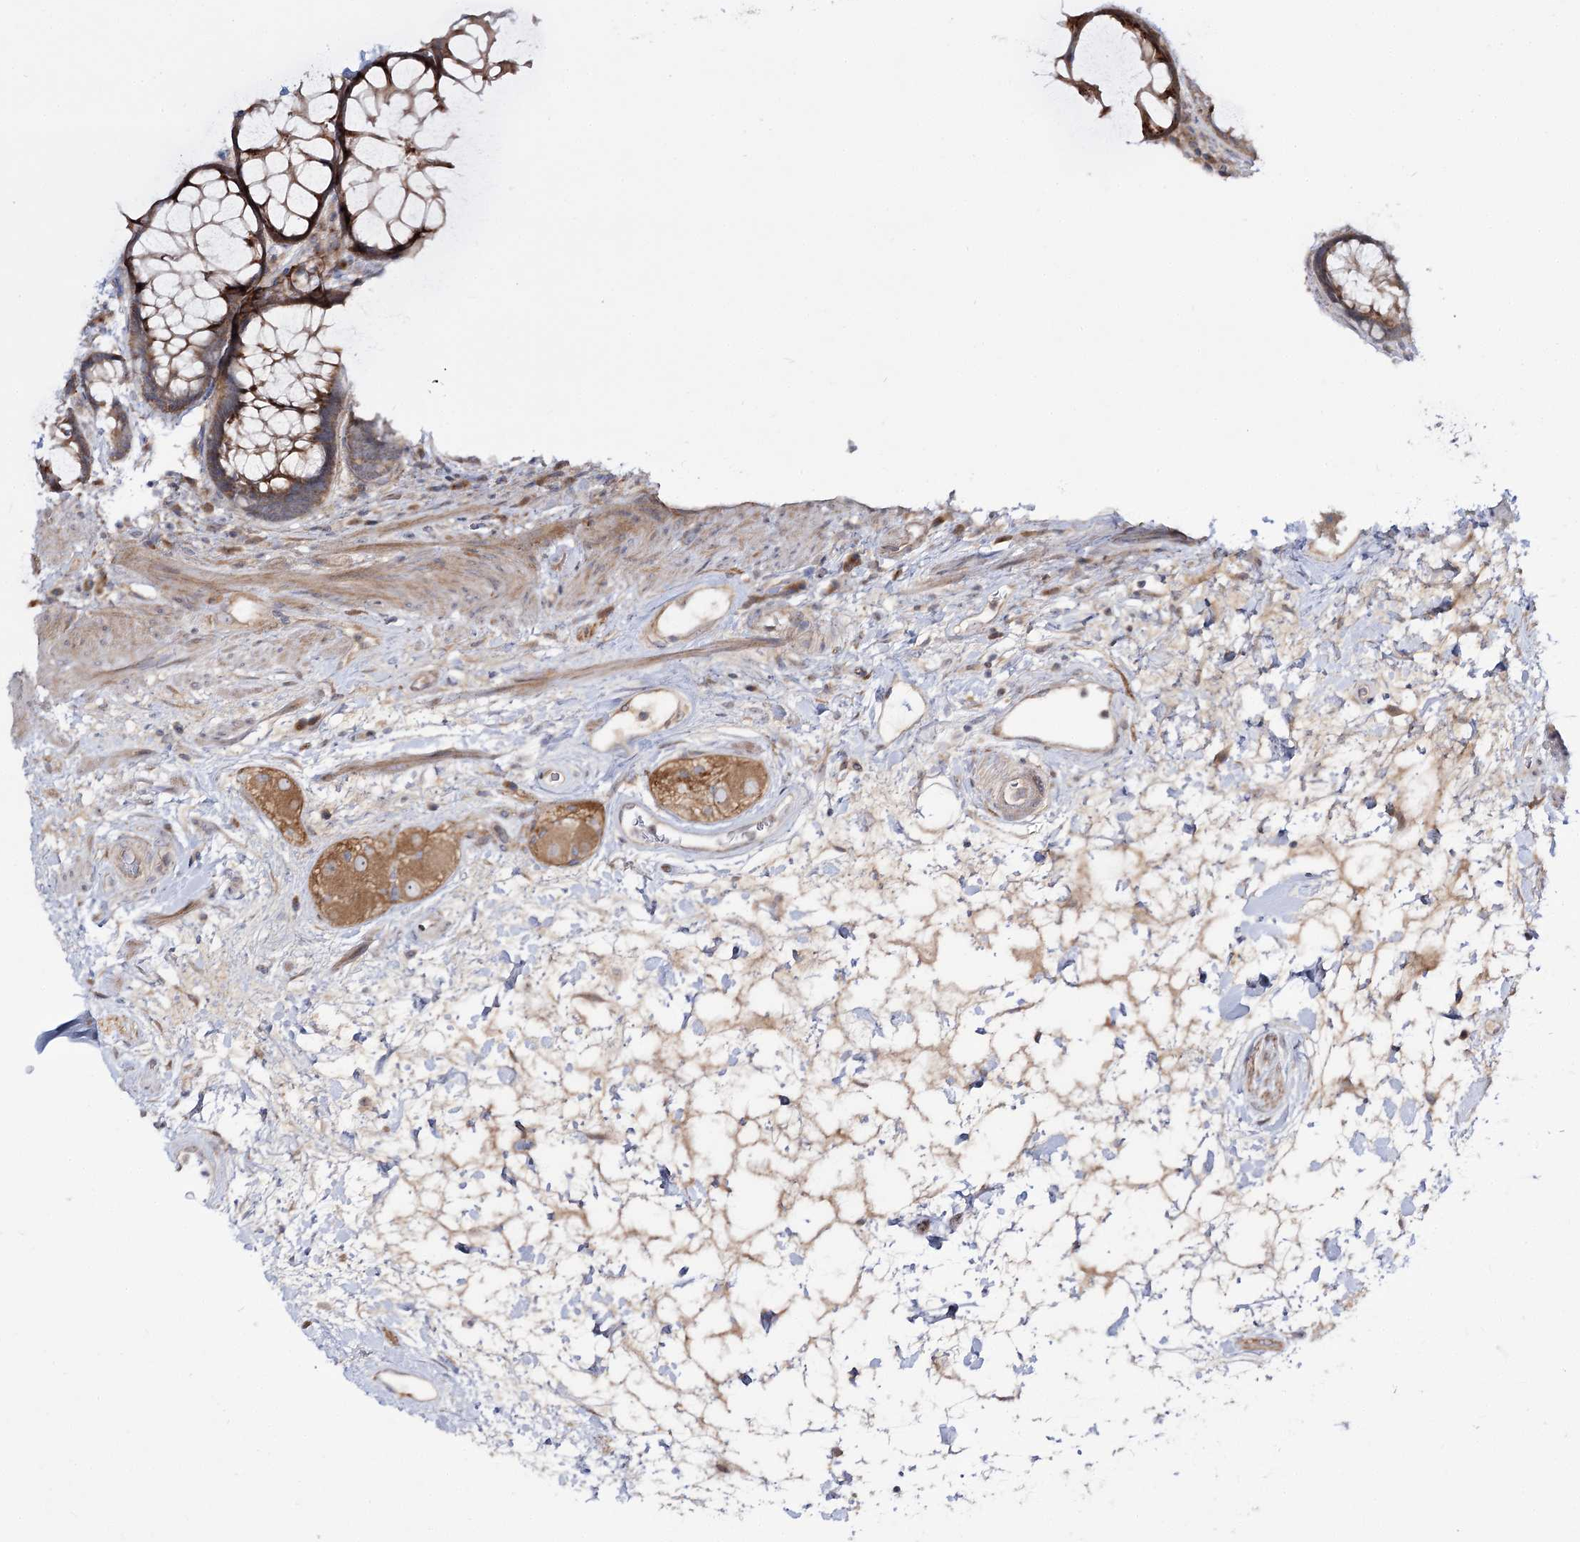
{"staining": {"intensity": "moderate", "quantity": ">75%", "location": "cytoplasmic/membranous"}, "tissue": "rectum", "cell_type": "Glandular cells", "image_type": "normal", "snomed": [{"axis": "morphology", "description": "Normal tissue, NOS"}, {"axis": "topography", "description": "Rectum"}], "caption": "Rectum stained with DAB IHC exhibits medium levels of moderate cytoplasmic/membranous positivity in about >75% of glandular cells.", "gene": "C11orf80", "patient": {"sex": "male", "age": 64}}